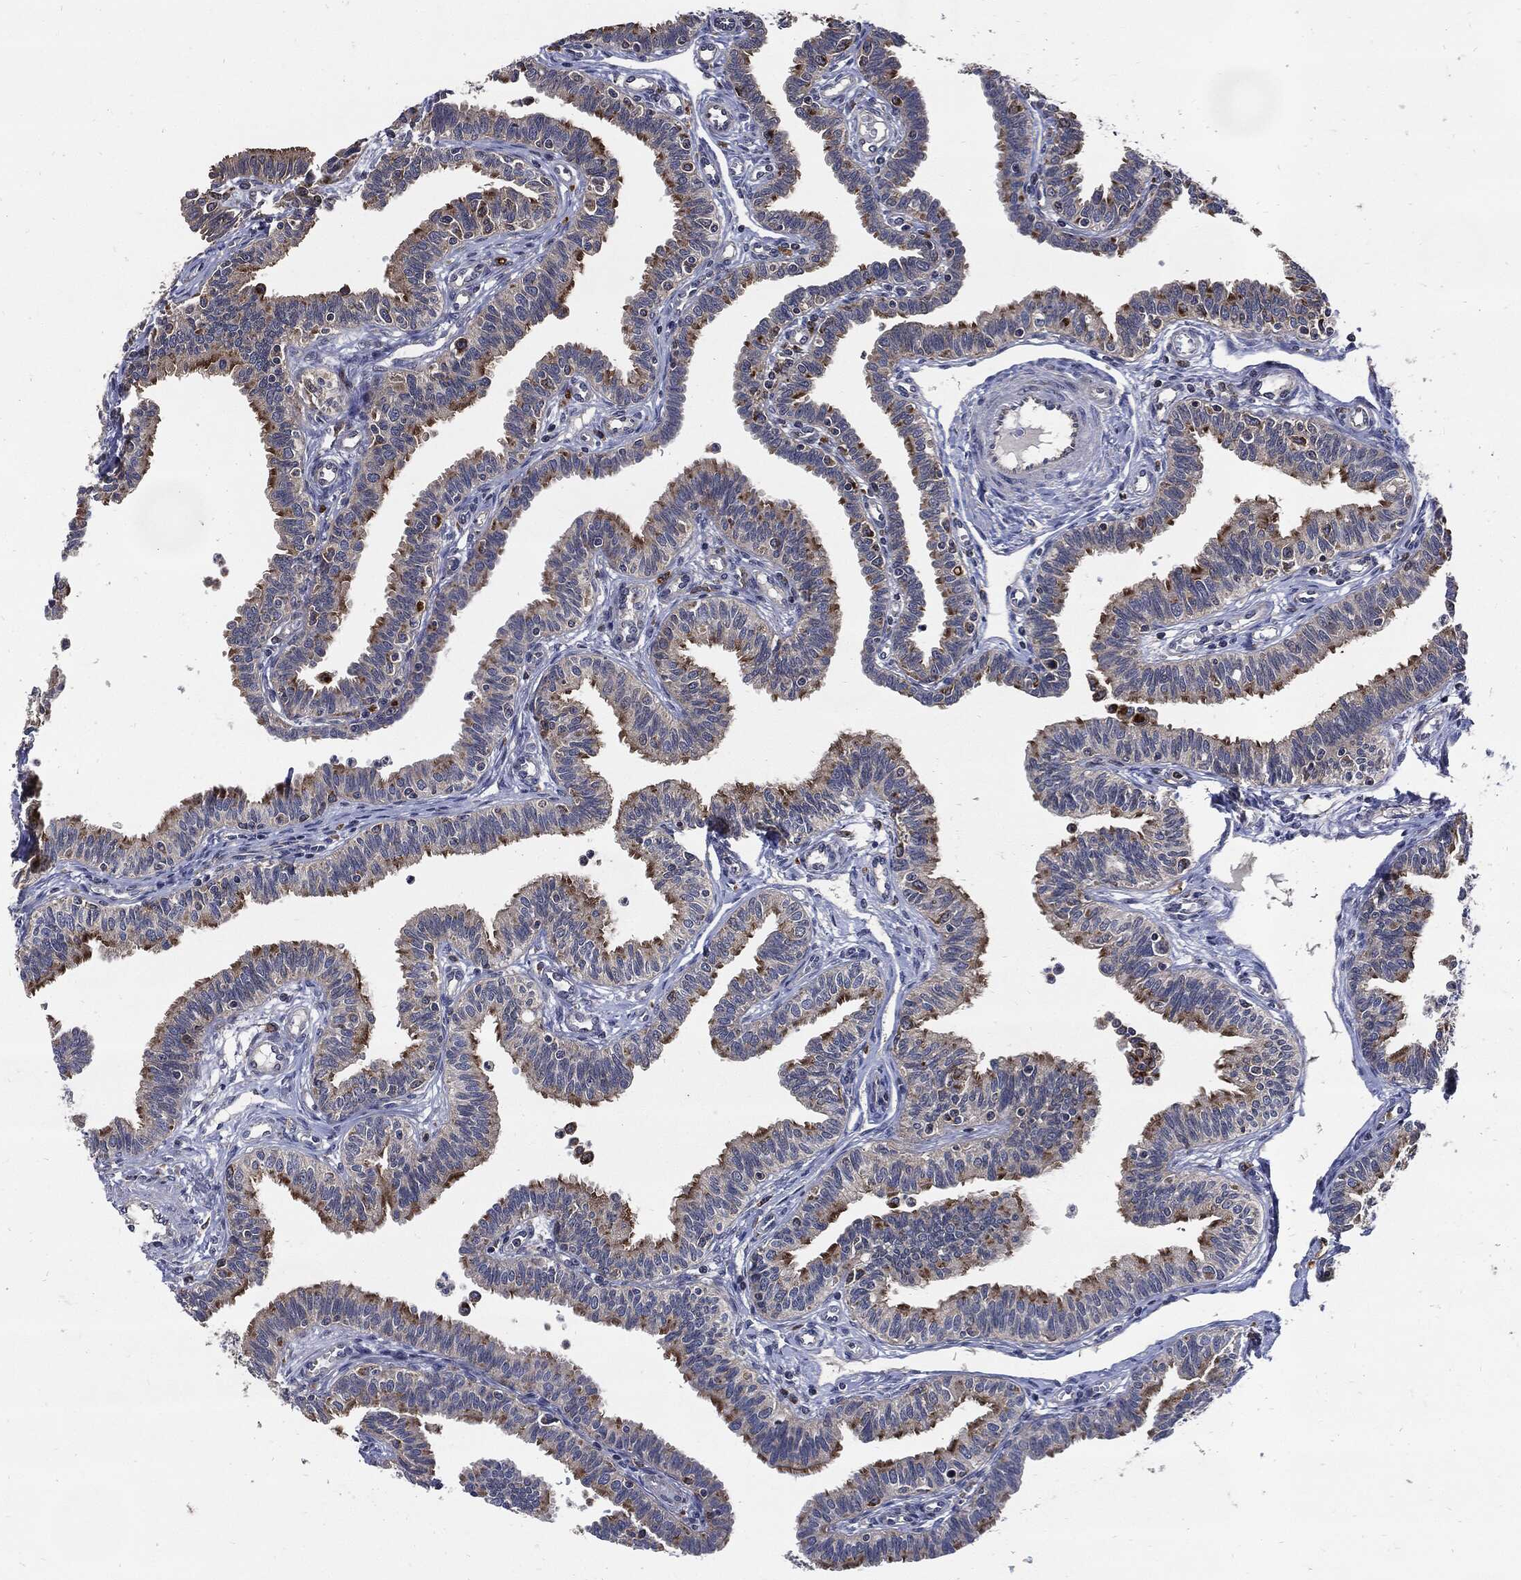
{"staining": {"intensity": "moderate", "quantity": "25%-75%", "location": "cytoplasmic/membranous"}, "tissue": "fallopian tube", "cell_type": "Glandular cells", "image_type": "normal", "snomed": [{"axis": "morphology", "description": "Normal tissue, NOS"}, {"axis": "topography", "description": "Fallopian tube"}], "caption": "A brown stain highlights moderate cytoplasmic/membranous positivity of a protein in glandular cells of unremarkable human fallopian tube. (DAB IHC with brightfield microscopy, high magnification).", "gene": "SLC31A2", "patient": {"sex": "female", "age": 36}}